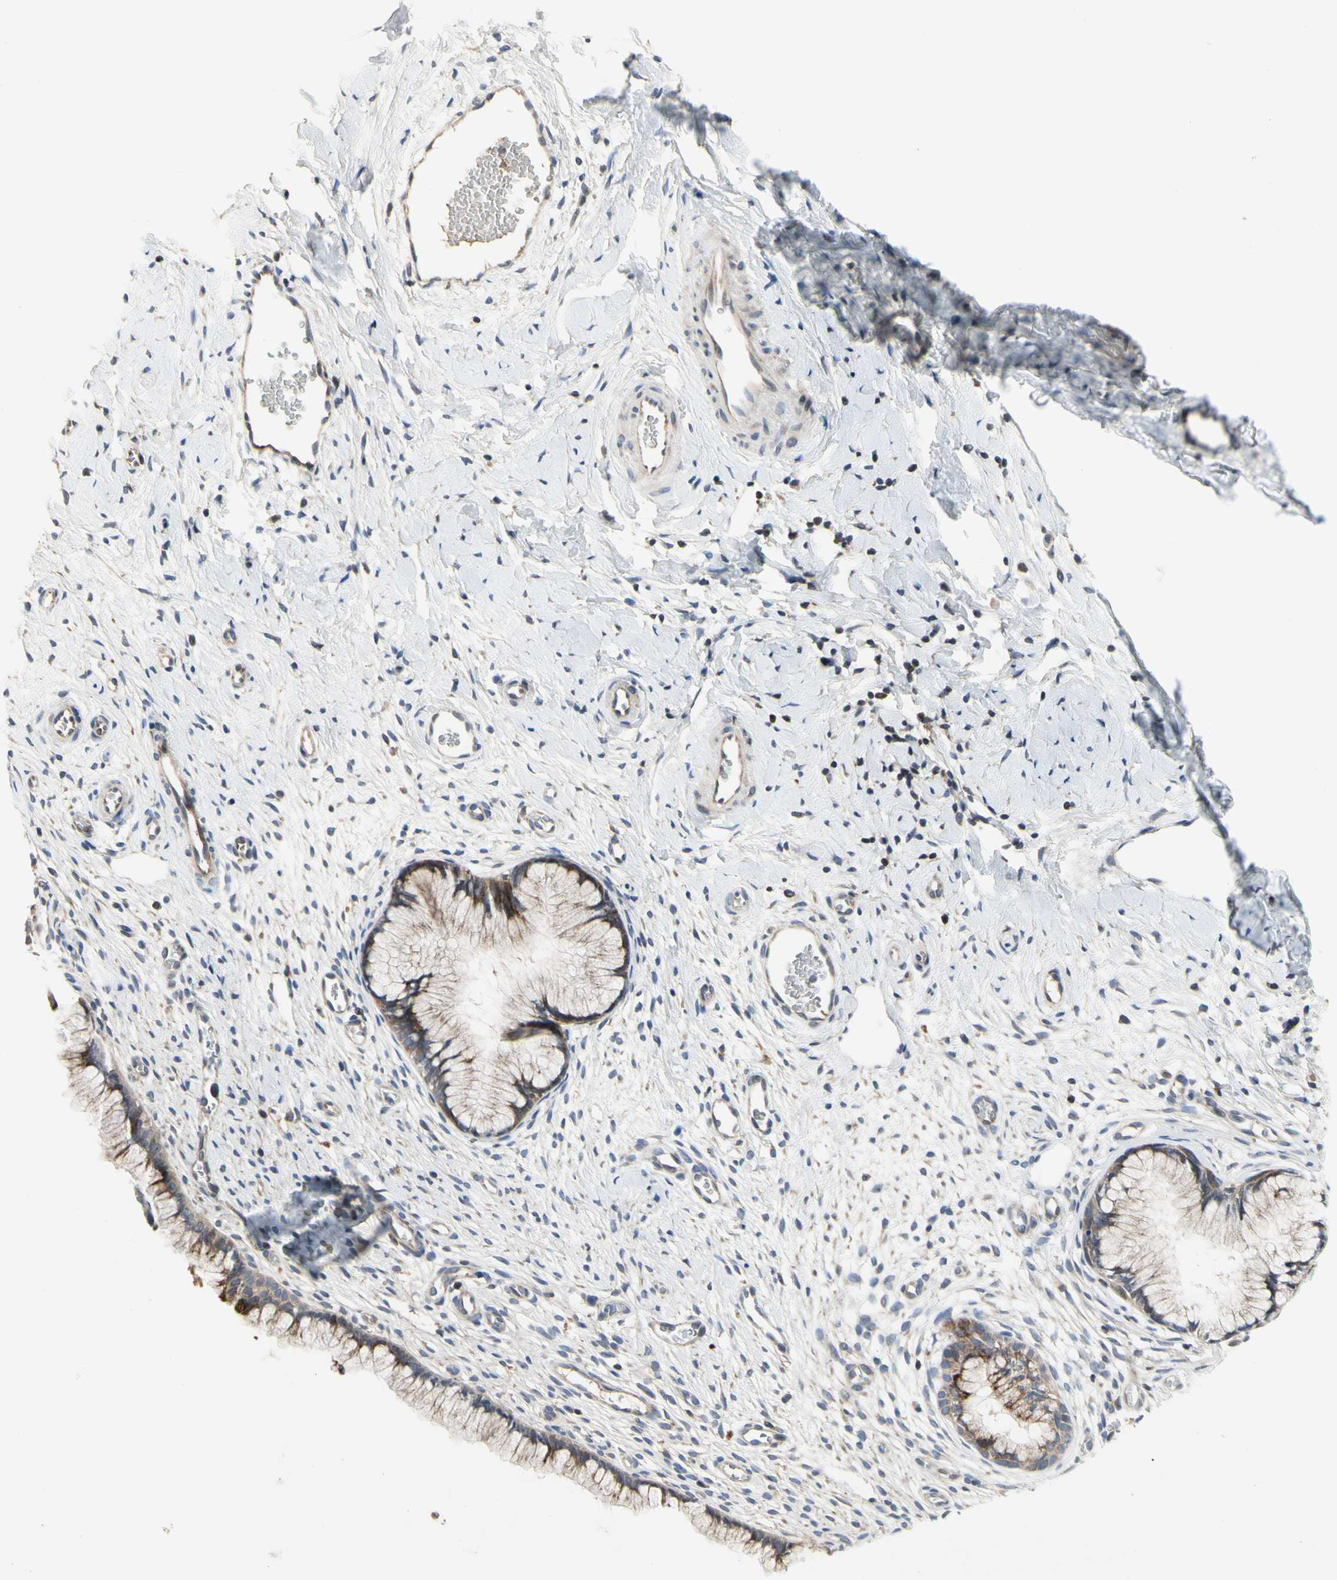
{"staining": {"intensity": "moderate", "quantity": ">75%", "location": "cytoplasmic/membranous"}, "tissue": "cervix", "cell_type": "Glandular cells", "image_type": "normal", "snomed": [{"axis": "morphology", "description": "Normal tissue, NOS"}, {"axis": "topography", "description": "Cervix"}], "caption": "The image reveals immunohistochemical staining of unremarkable cervix. There is moderate cytoplasmic/membranous expression is present in about >75% of glandular cells. (IHC, brightfield microscopy, high magnification).", "gene": "MMEL1", "patient": {"sex": "female", "age": 65}}